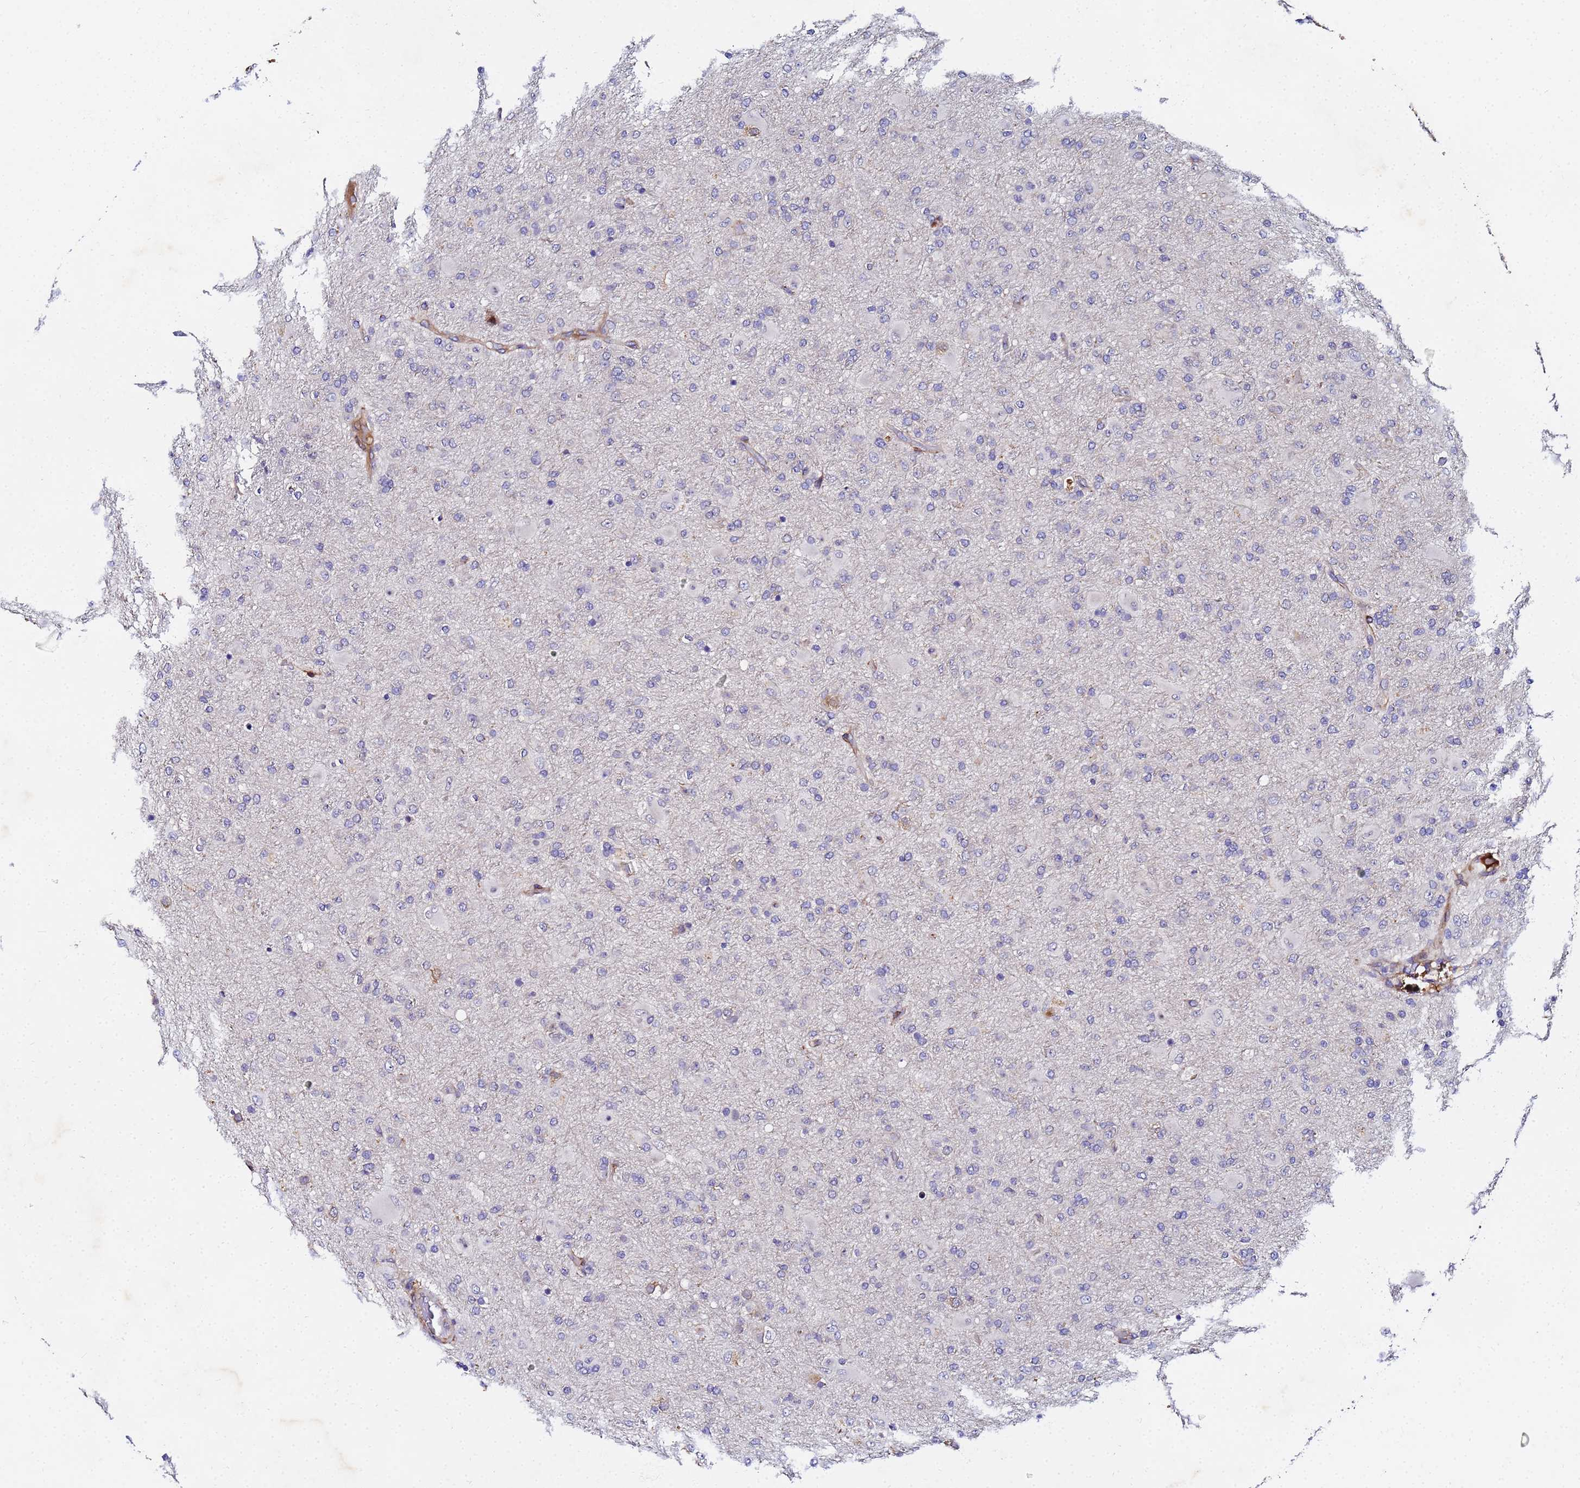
{"staining": {"intensity": "negative", "quantity": "none", "location": "none"}, "tissue": "glioma", "cell_type": "Tumor cells", "image_type": "cancer", "snomed": [{"axis": "morphology", "description": "Glioma, malignant, Low grade"}, {"axis": "topography", "description": "Brain"}], "caption": "A micrograph of glioma stained for a protein reveals no brown staining in tumor cells.", "gene": "POM121", "patient": {"sex": "male", "age": 65}}